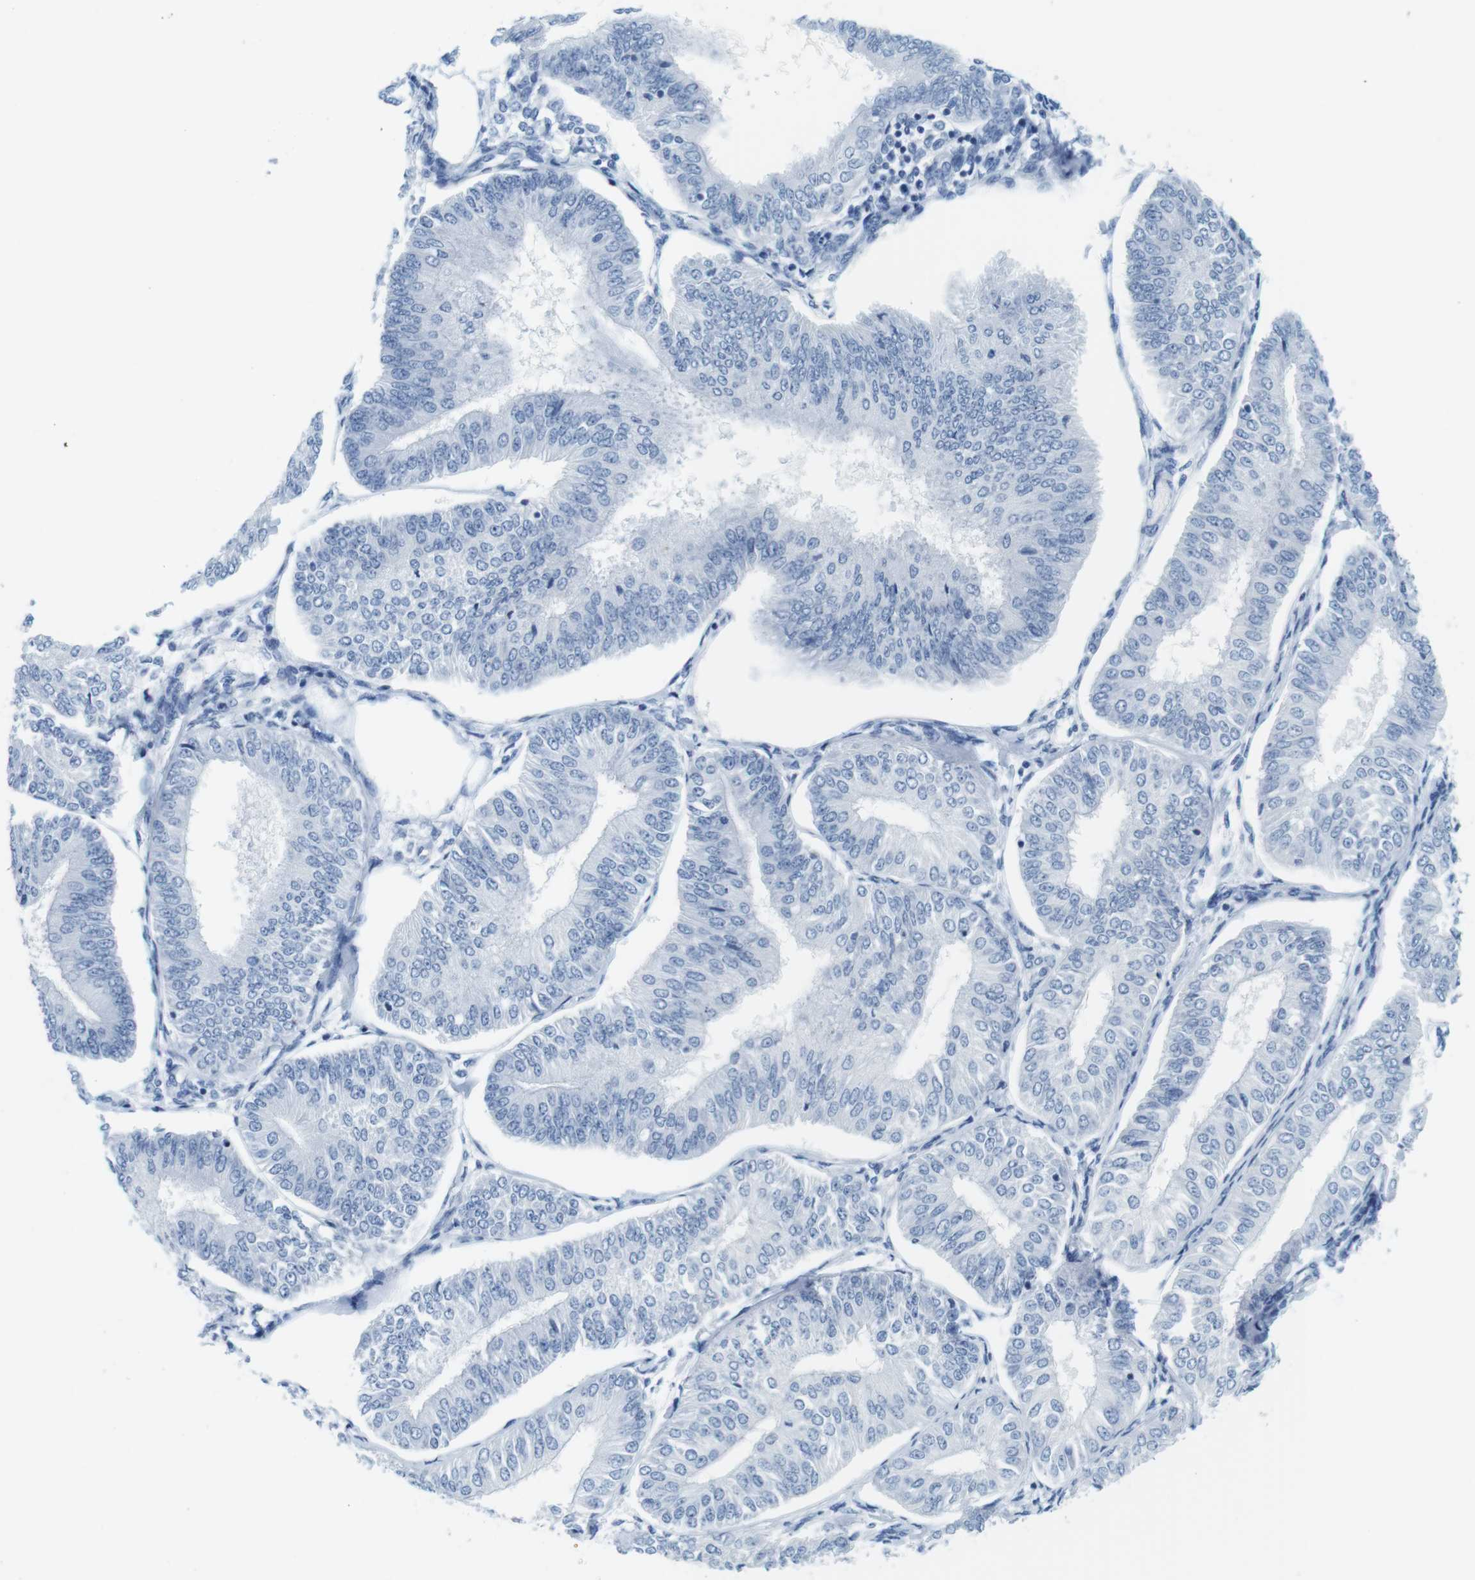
{"staining": {"intensity": "negative", "quantity": "none", "location": "none"}, "tissue": "endometrial cancer", "cell_type": "Tumor cells", "image_type": "cancer", "snomed": [{"axis": "morphology", "description": "Adenocarcinoma, NOS"}, {"axis": "topography", "description": "Endometrium"}], "caption": "Adenocarcinoma (endometrial) stained for a protein using immunohistochemistry (IHC) exhibits no expression tumor cells.", "gene": "CYP2C9", "patient": {"sex": "female", "age": 58}}